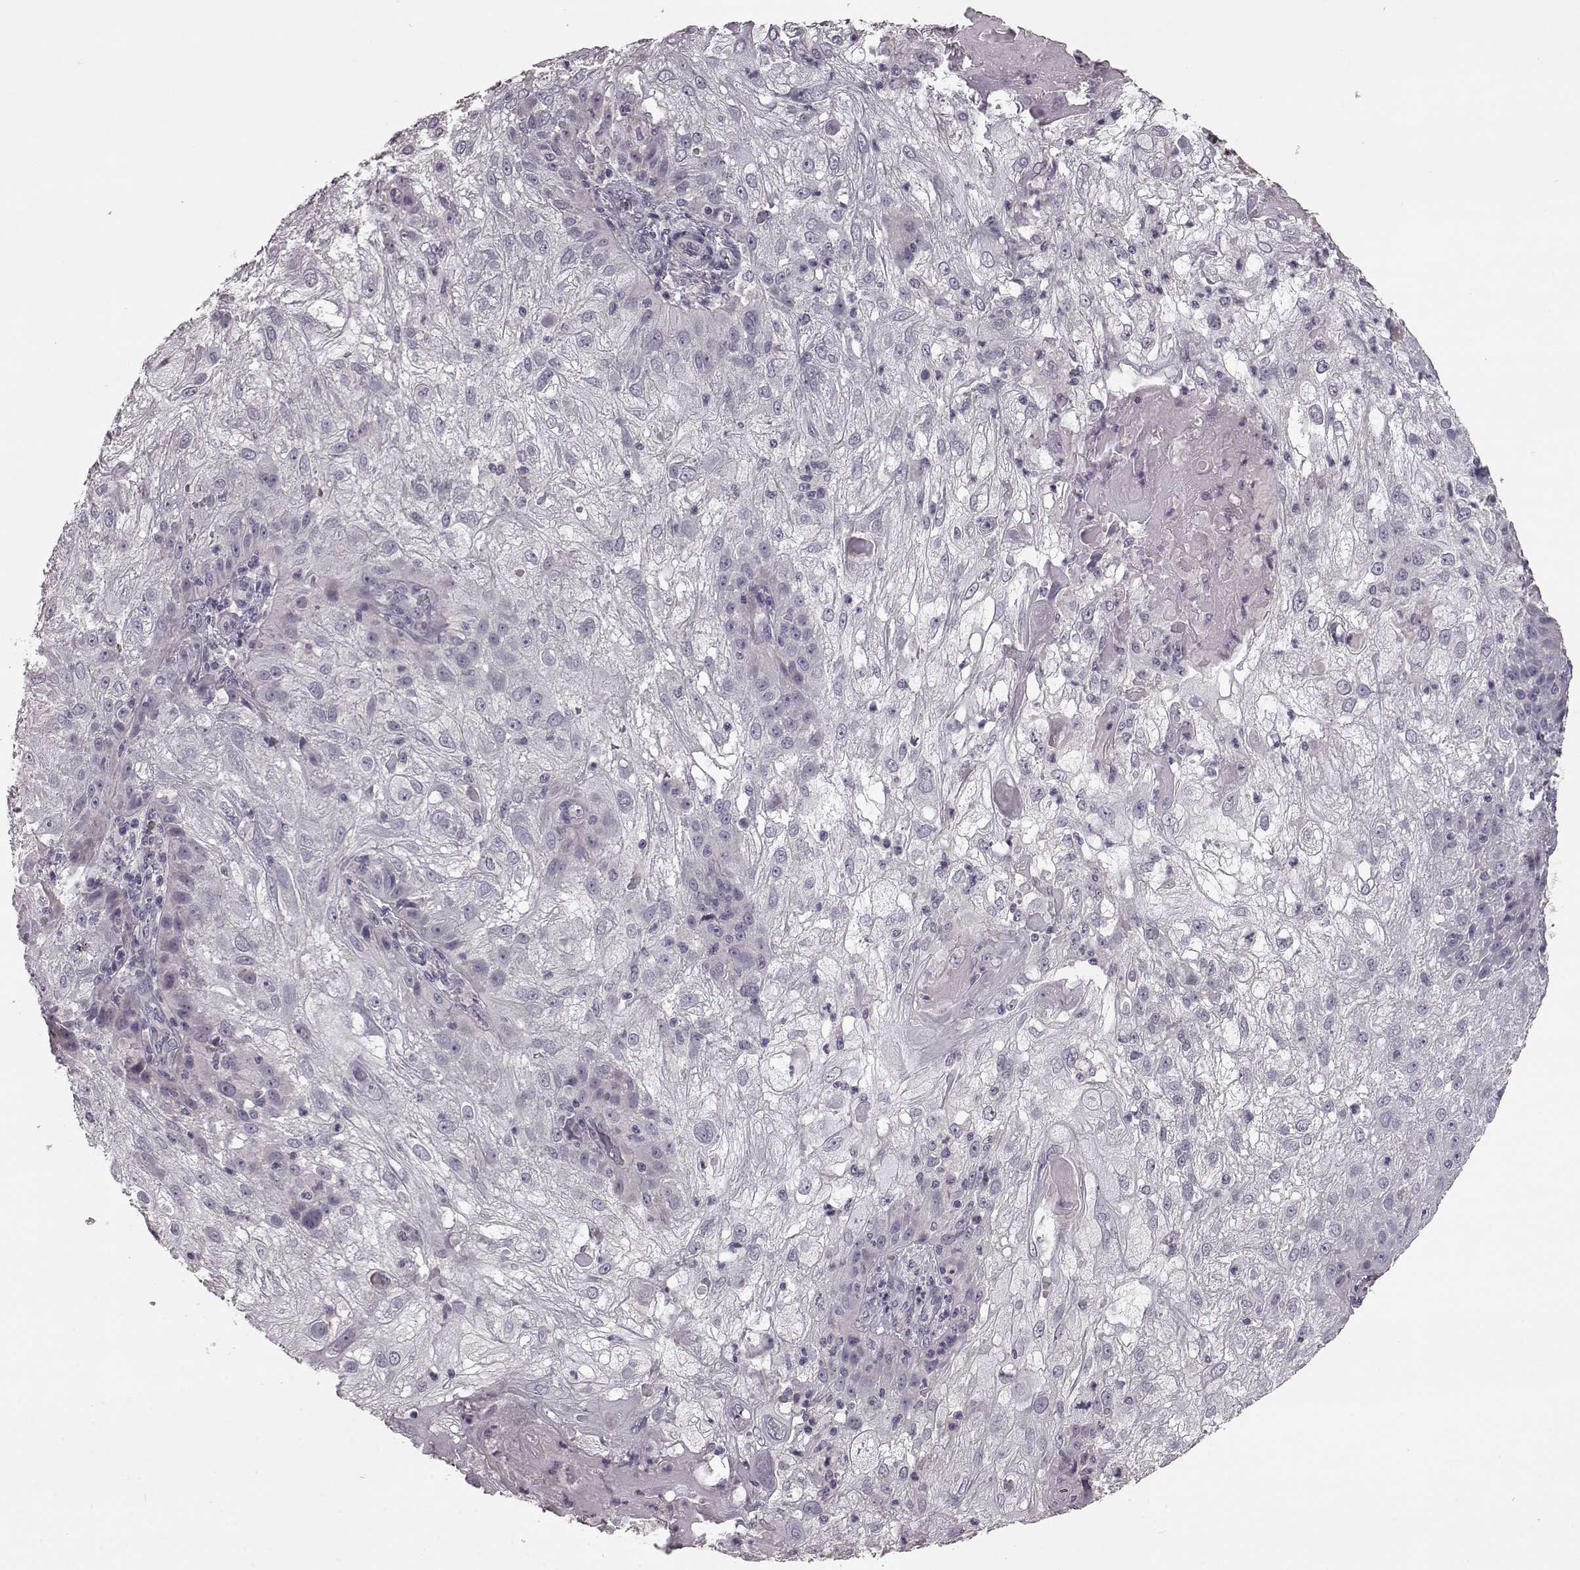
{"staining": {"intensity": "negative", "quantity": "none", "location": "none"}, "tissue": "skin cancer", "cell_type": "Tumor cells", "image_type": "cancer", "snomed": [{"axis": "morphology", "description": "Normal tissue, NOS"}, {"axis": "morphology", "description": "Squamous cell carcinoma, NOS"}, {"axis": "topography", "description": "Skin"}], "caption": "DAB immunohistochemical staining of skin cancer (squamous cell carcinoma) displays no significant expression in tumor cells.", "gene": "SLC52A3", "patient": {"sex": "female", "age": 83}}